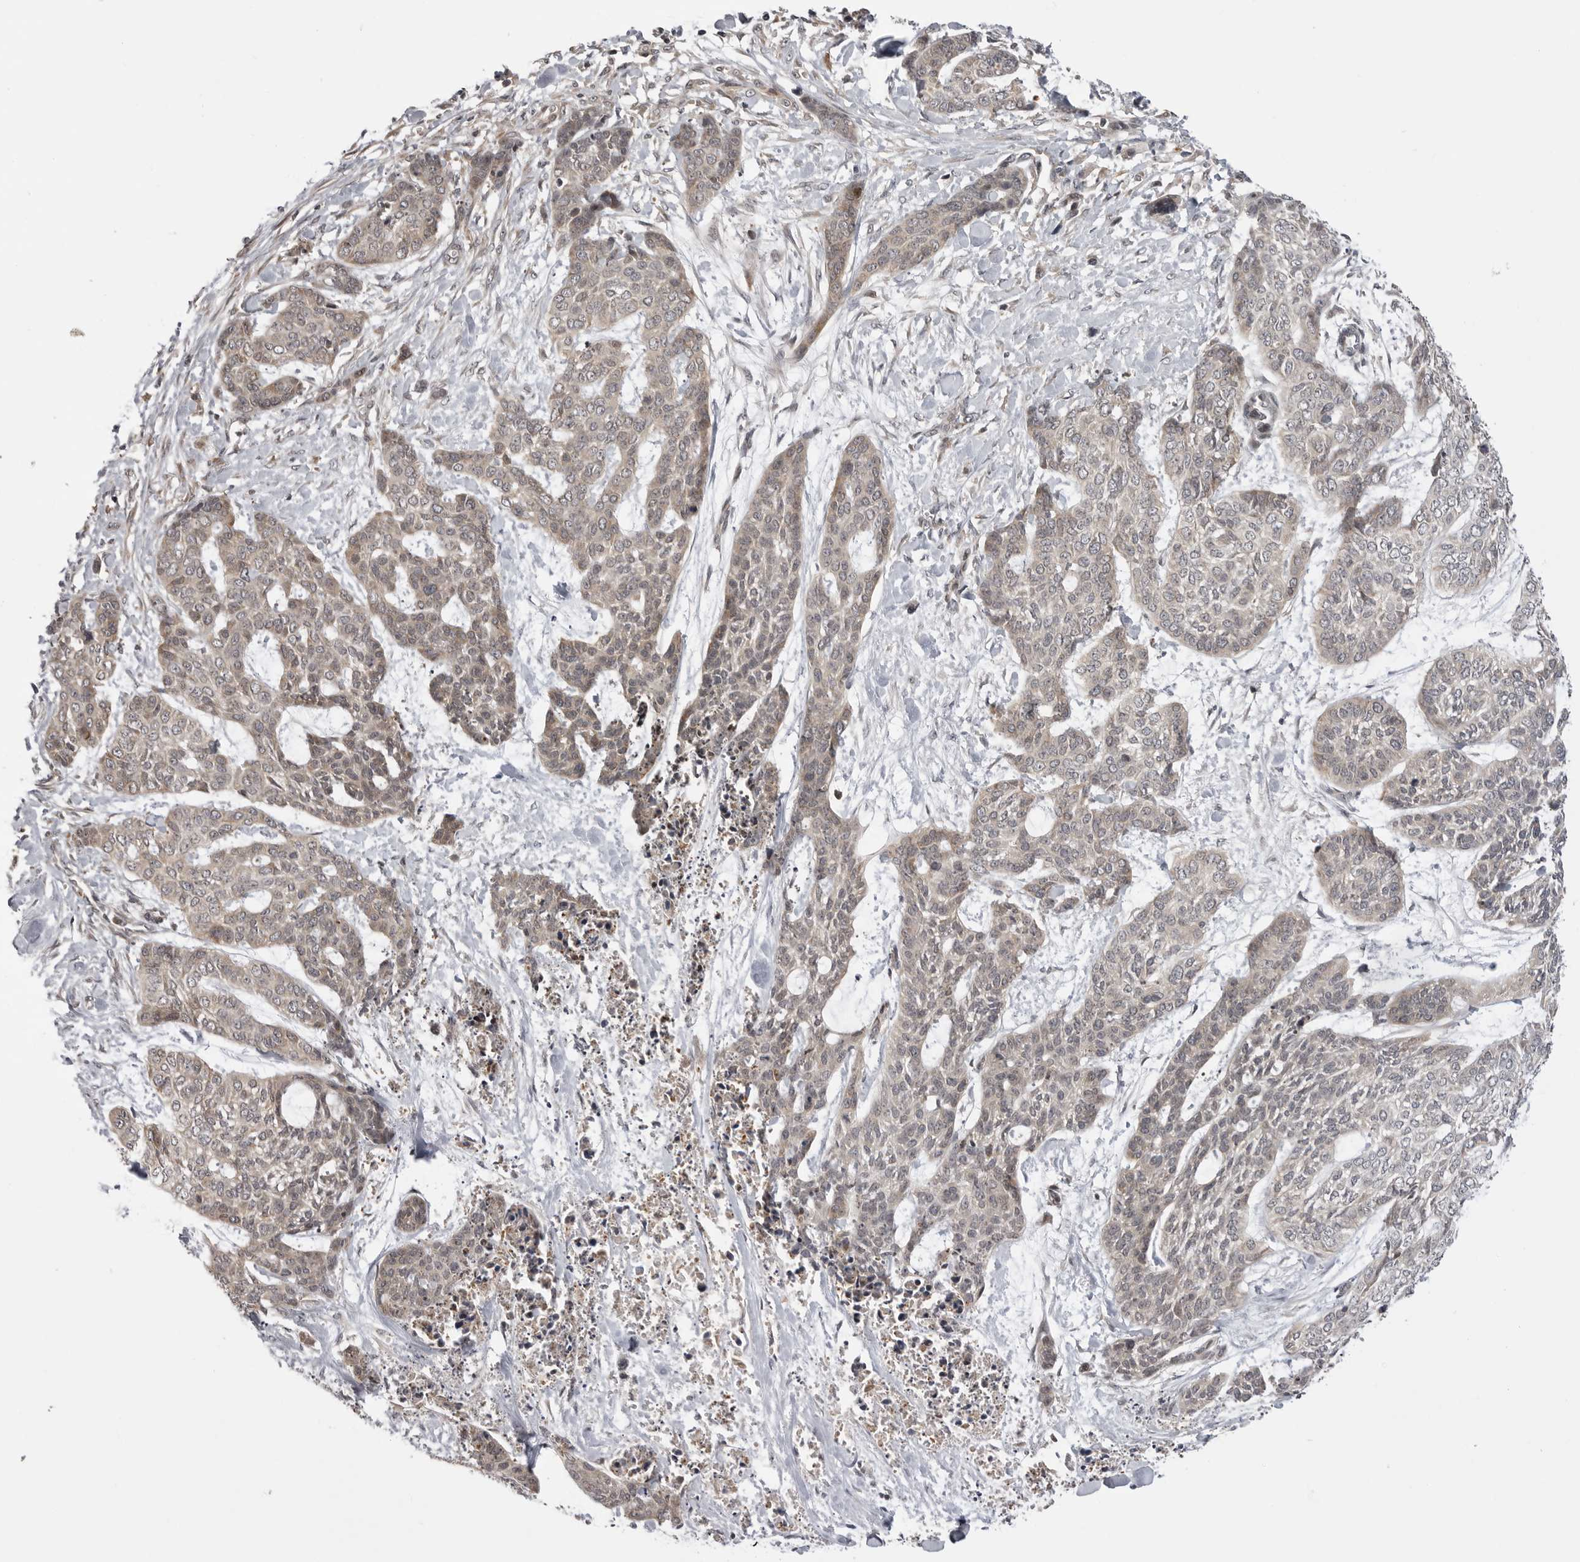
{"staining": {"intensity": "weak", "quantity": "25%-75%", "location": "cytoplasmic/membranous"}, "tissue": "skin cancer", "cell_type": "Tumor cells", "image_type": "cancer", "snomed": [{"axis": "morphology", "description": "Basal cell carcinoma"}, {"axis": "topography", "description": "Skin"}], "caption": "A brown stain shows weak cytoplasmic/membranous staining of a protein in skin basal cell carcinoma tumor cells.", "gene": "PTK2B", "patient": {"sex": "female", "age": 64}}